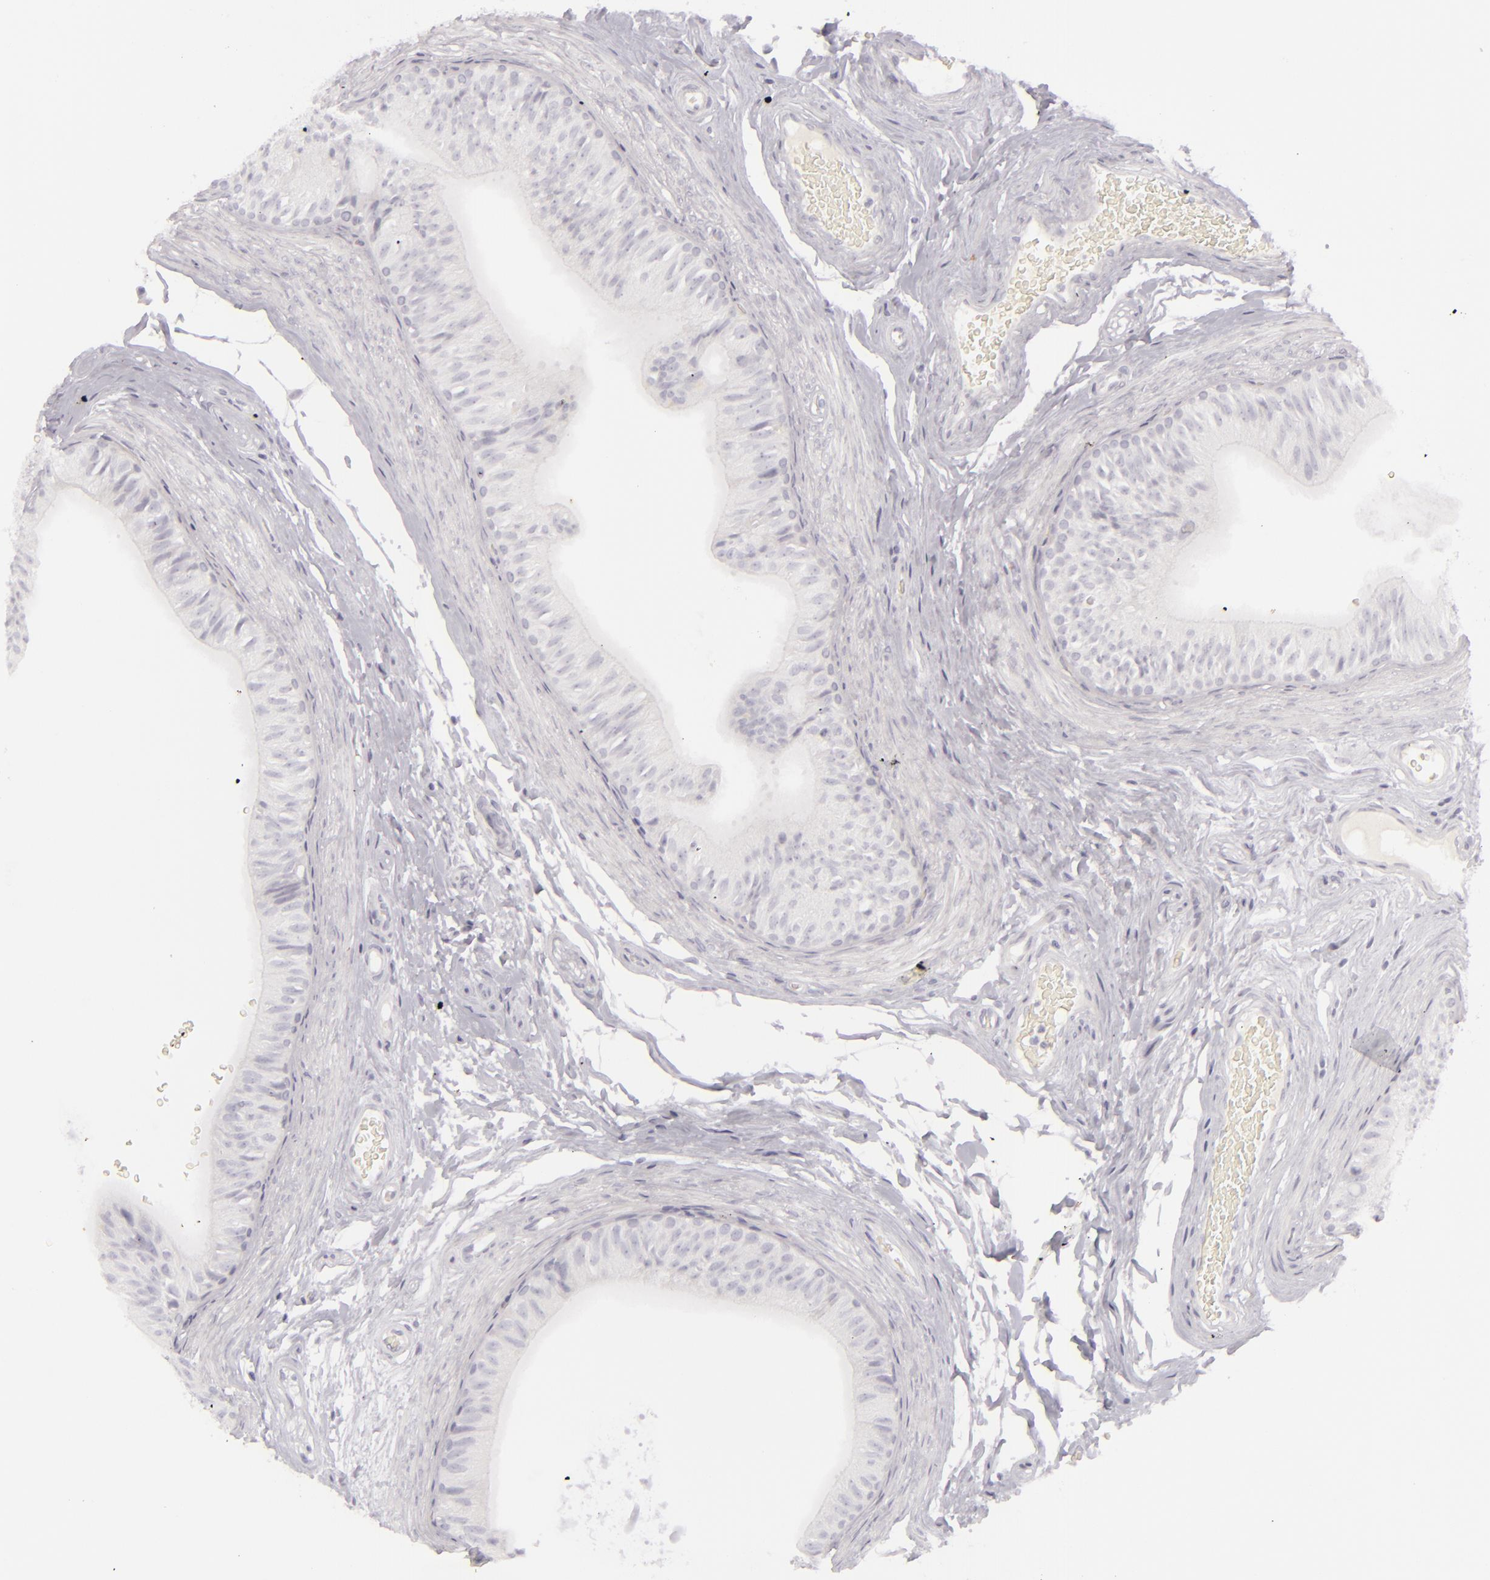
{"staining": {"intensity": "negative", "quantity": "none", "location": "none"}, "tissue": "epididymis", "cell_type": "Glandular cells", "image_type": "normal", "snomed": [{"axis": "morphology", "description": "Normal tissue, NOS"}, {"axis": "topography", "description": "Testis"}, {"axis": "topography", "description": "Epididymis"}], "caption": "Glandular cells are negative for brown protein staining in benign epididymis. (Brightfield microscopy of DAB immunohistochemistry at high magnification).", "gene": "CDX2", "patient": {"sex": "male", "age": 36}}